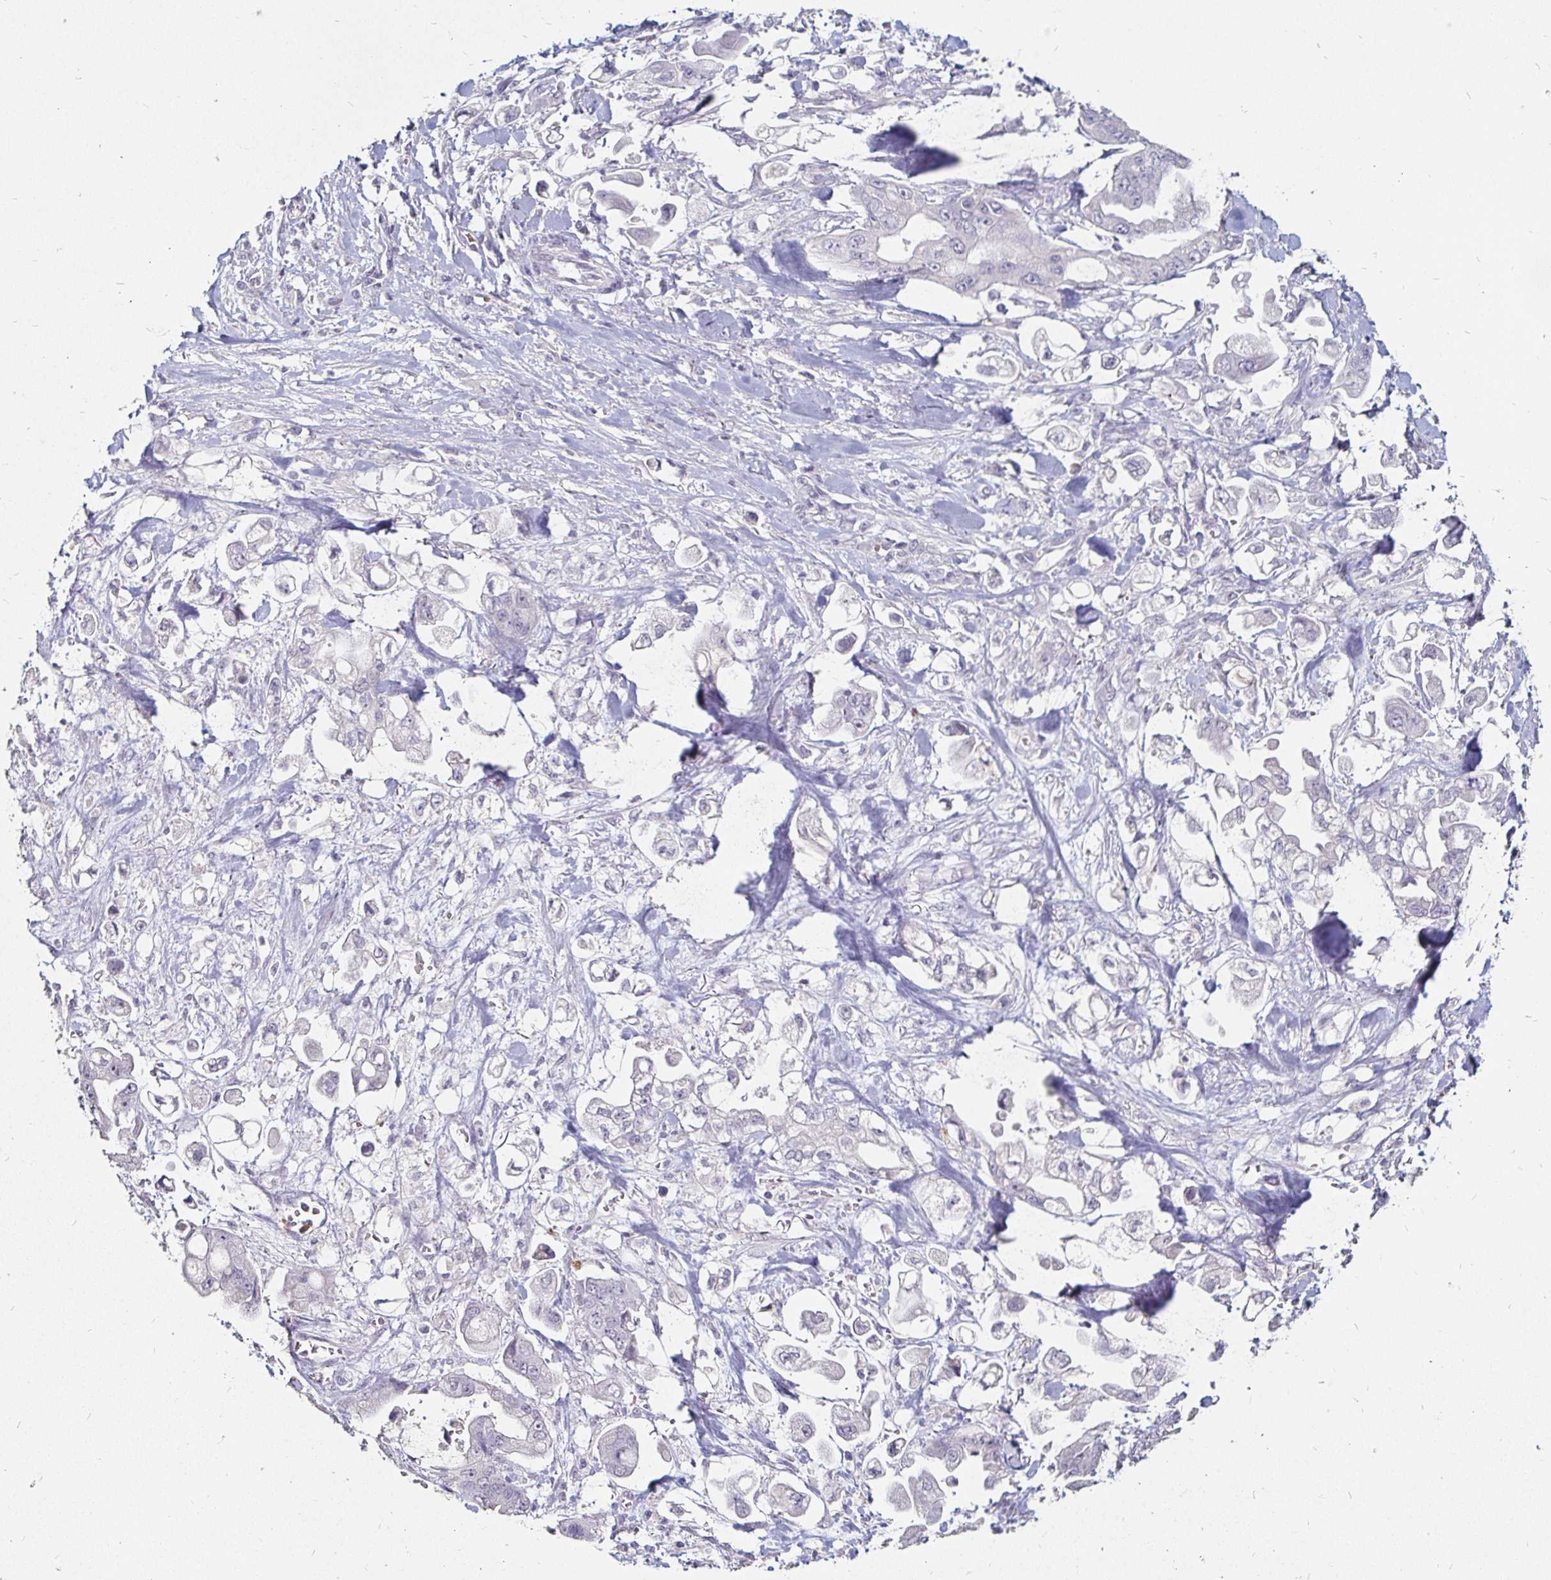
{"staining": {"intensity": "negative", "quantity": "none", "location": "none"}, "tissue": "stomach cancer", "cell_type": "Tumor cells", "image_type": "cancer", "snomed": [{"axis": "morphology", "description": "Adenocarcinoma, NOS"}, {"axis": "topography", "description": "Stomach"}], "caption": "Tumor cells show no significant protein positivity in stomach cancer.", "gene": "FAIM2", "patient": {"sex": "male", "age": 62}}